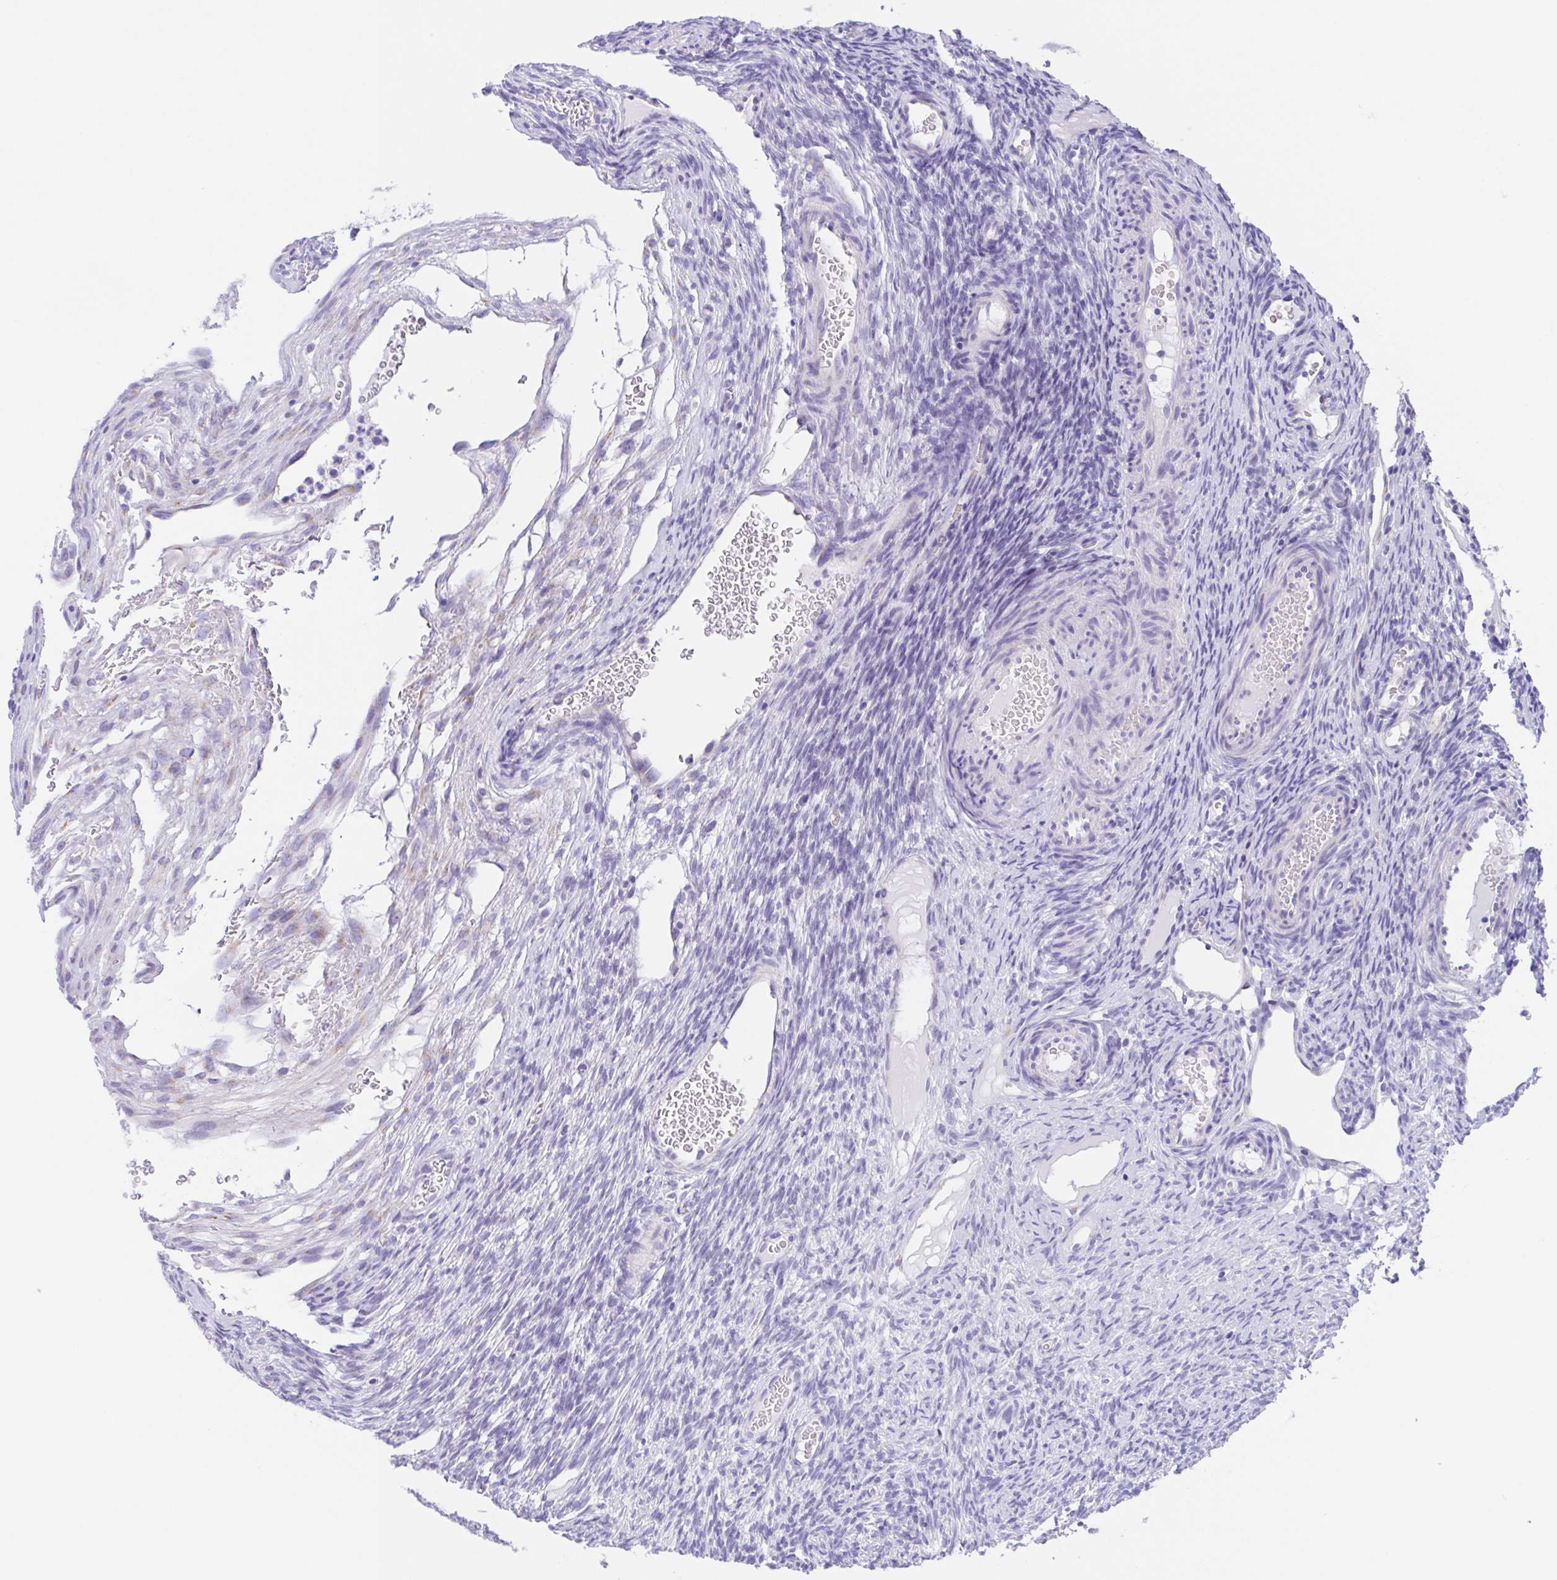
{"staining": {"intensity": "negative", "quantity": "none", "location": "none"}, "tissue": "ovary", "cell_type": "Ovarian stroma cells", "image_type": "normal", "snomed": [{"axis": "morphology", "description": "Normal tissue, NOS"}, {"axis": "topography", "description": "Ovary"}], "caption": "There is no significant positivity in ovarian stroma cells of ovary. (Brightfield microscopy of DAB IHC at high magnification).", "gene": "SCG3", "patient": {"sex": "female", "age": 34}}